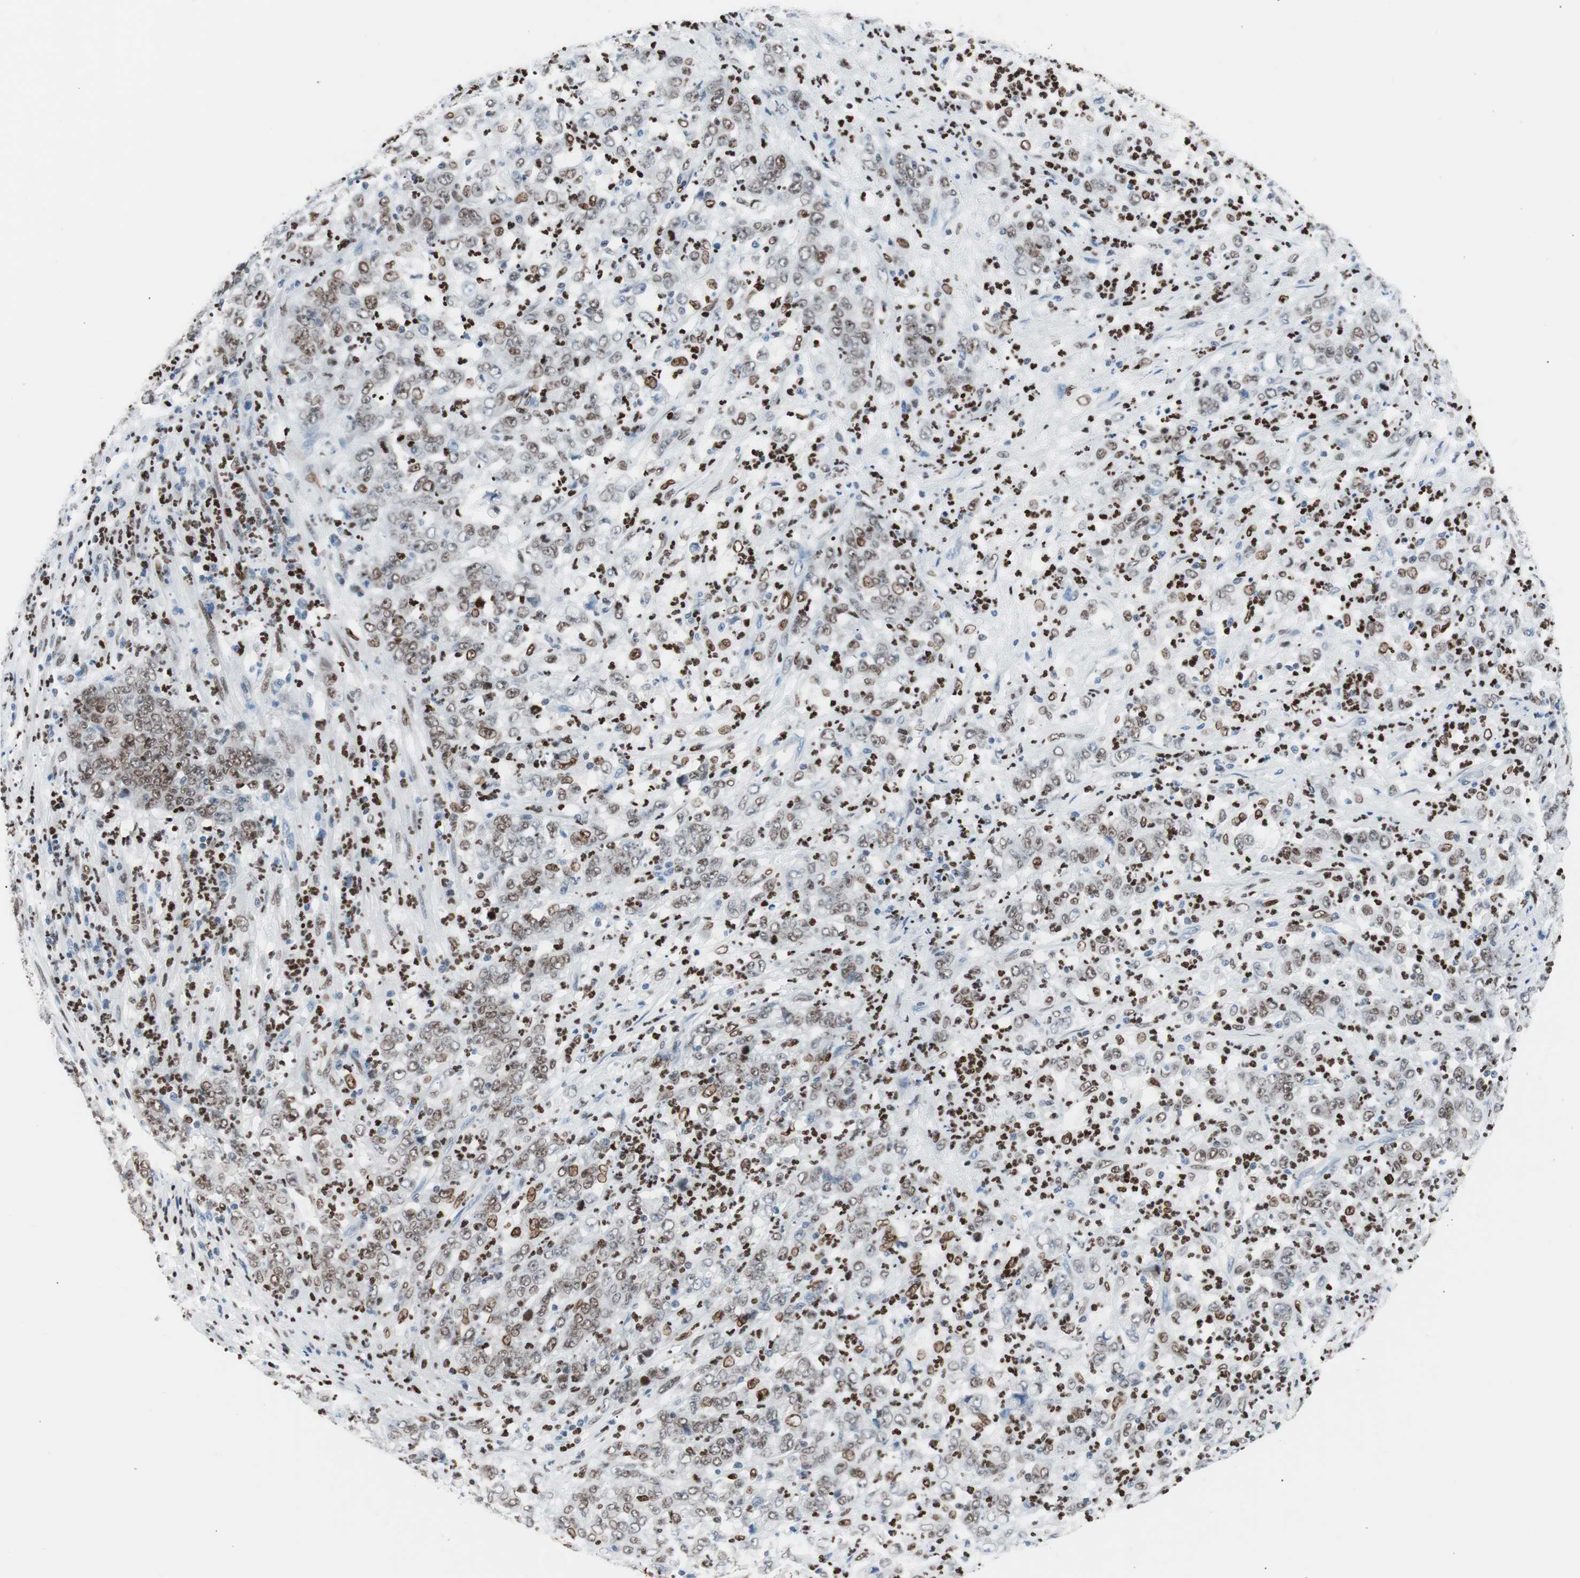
{"staining": {"intensity": "weak", "quantity": "25%-75%", "location": "nuclear"}, "tissue": "stomach cancer", "cell_type": "Tumor cells", "image_type": "cancer", "snomed": [{"axis": "morphology", "description": "Adenocarcinoma, NOS"}, {"axis": "topography", "description": "Stomach, lower"}], "caption": "Immunohistochemistry (IHC) image of neoplastic tissue: stomach adenocarcinoma stained using immunohistochemistry (IHC) displays low levels of weak protein expression localized specifically in the nuclear of tumor cells, appearing as a nuclear brown color.", "gene": "CEBPB", "patient": {"sex": "female", "age": 71}}